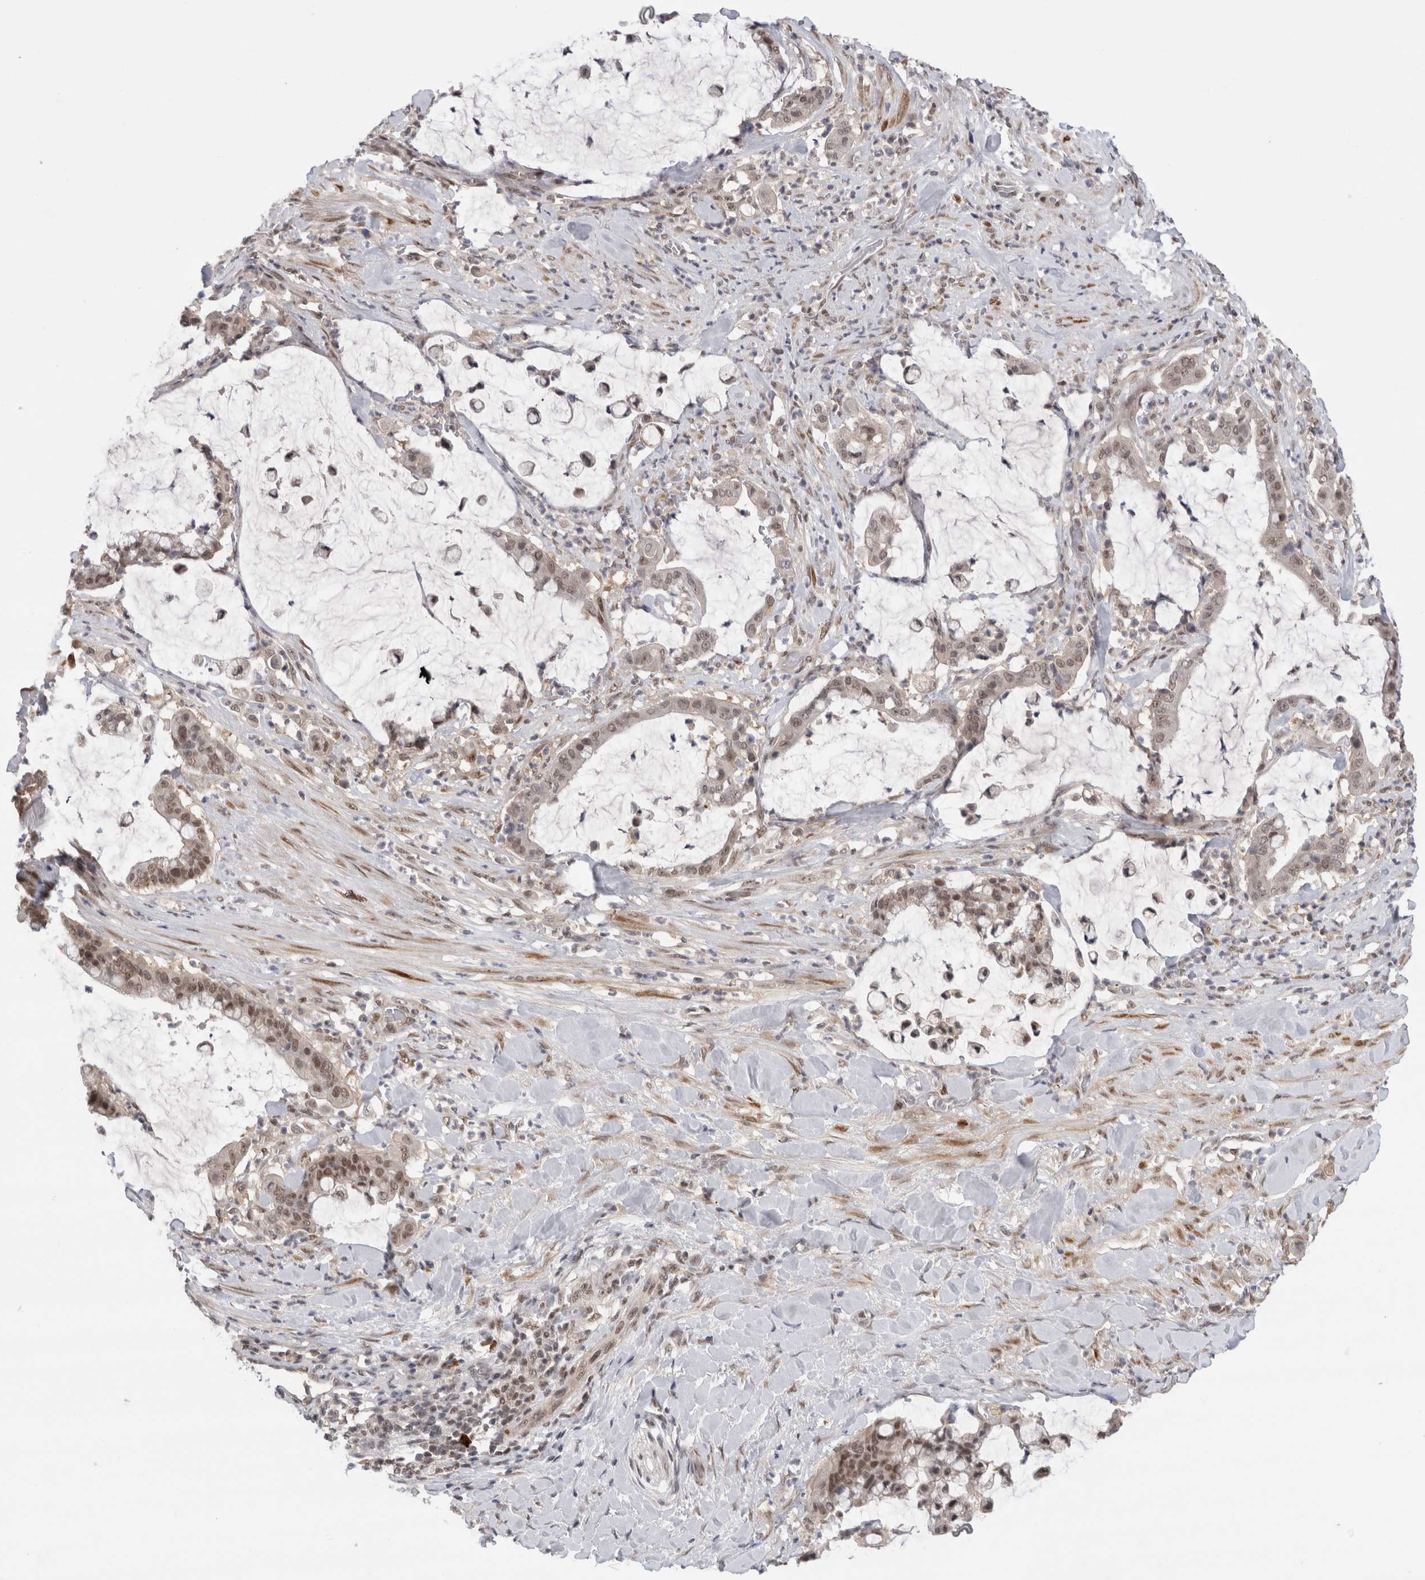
{"staining": {"intensity": "weak", "quantity": ">75%", "location": "nuclear"}, "tissue": "pancreatic cancer", "cell_type": "Tumor cells", "image_type": "cancer", "snomed": [{"axis": "morphology", "description": "Adenocarcinoma, NOS"}, {"axis": "topography", "description": "Pancreas"}], "caption": "Tumor cells show weak nuclear expression in approximately >75% of cells in adenocarcinoma (pancreatic).", "gene": "ZNF24", "patient": {"sex": "male", "age": 41}}